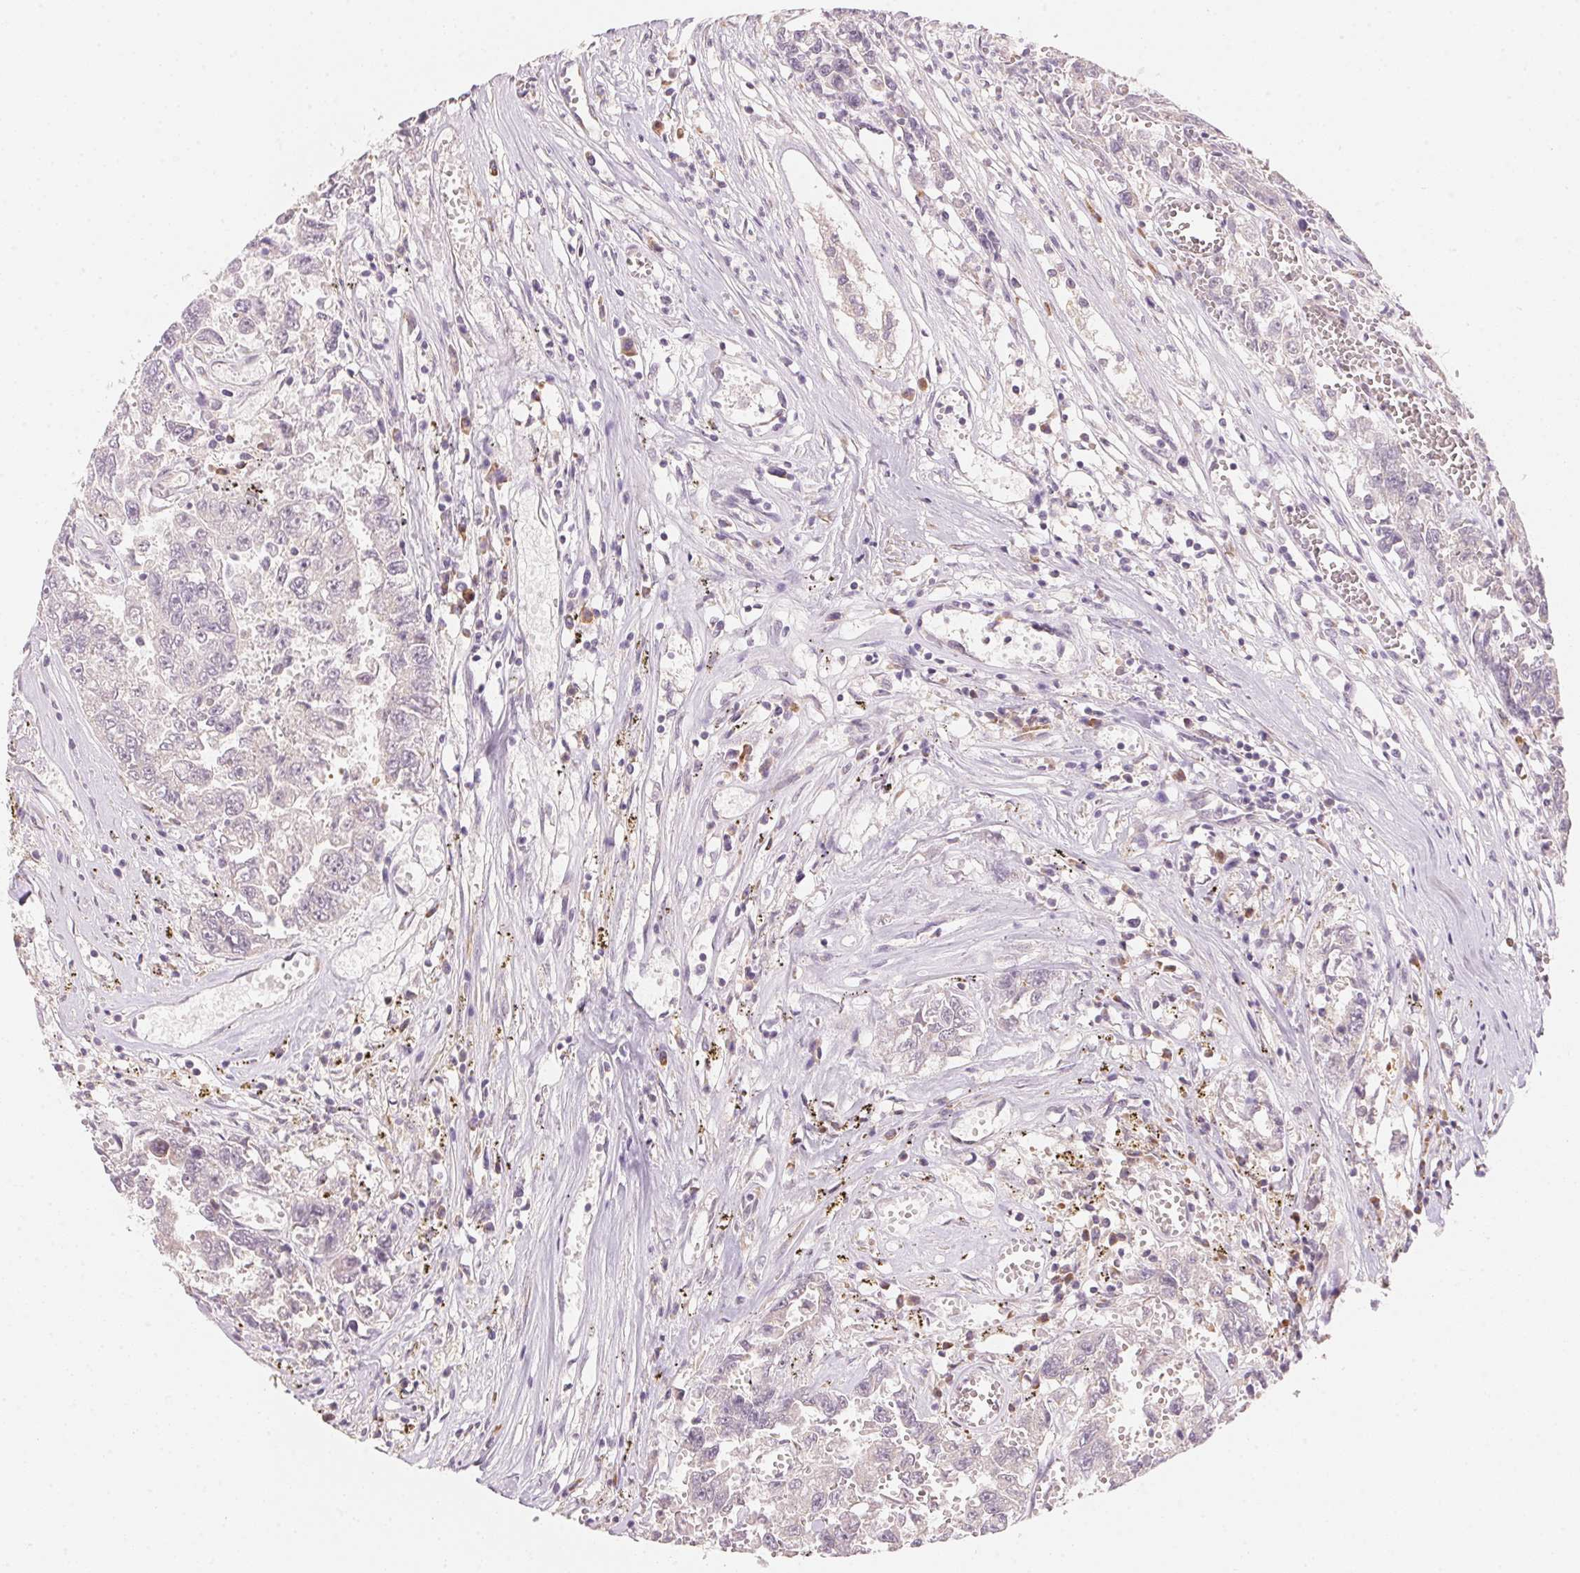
{"staining": {"intensity": "negative", "quantity": "none", "location": "none"}, "tissue": "testis cancer", "cell_type": "Tumor cells", "image_type": "cancer", "snomed": [{"axis": "morphology", "description": "Carcinoma, Embryonal, NOS"}, {"axis": "topography", "description": "Testis"}], "caption": "DAB (3,3'-diaminobenzidine) immunohistochemical staining of human testis cancer (embryonal carcinoma) demonstrates no significant expression in tumor cells. (DAB immunohistochemistry (IHC) visualized using brightfield microscopy, high magnification).", "gene": "BLOC1S2", "patient": {"sex": "male", "age": 36}}